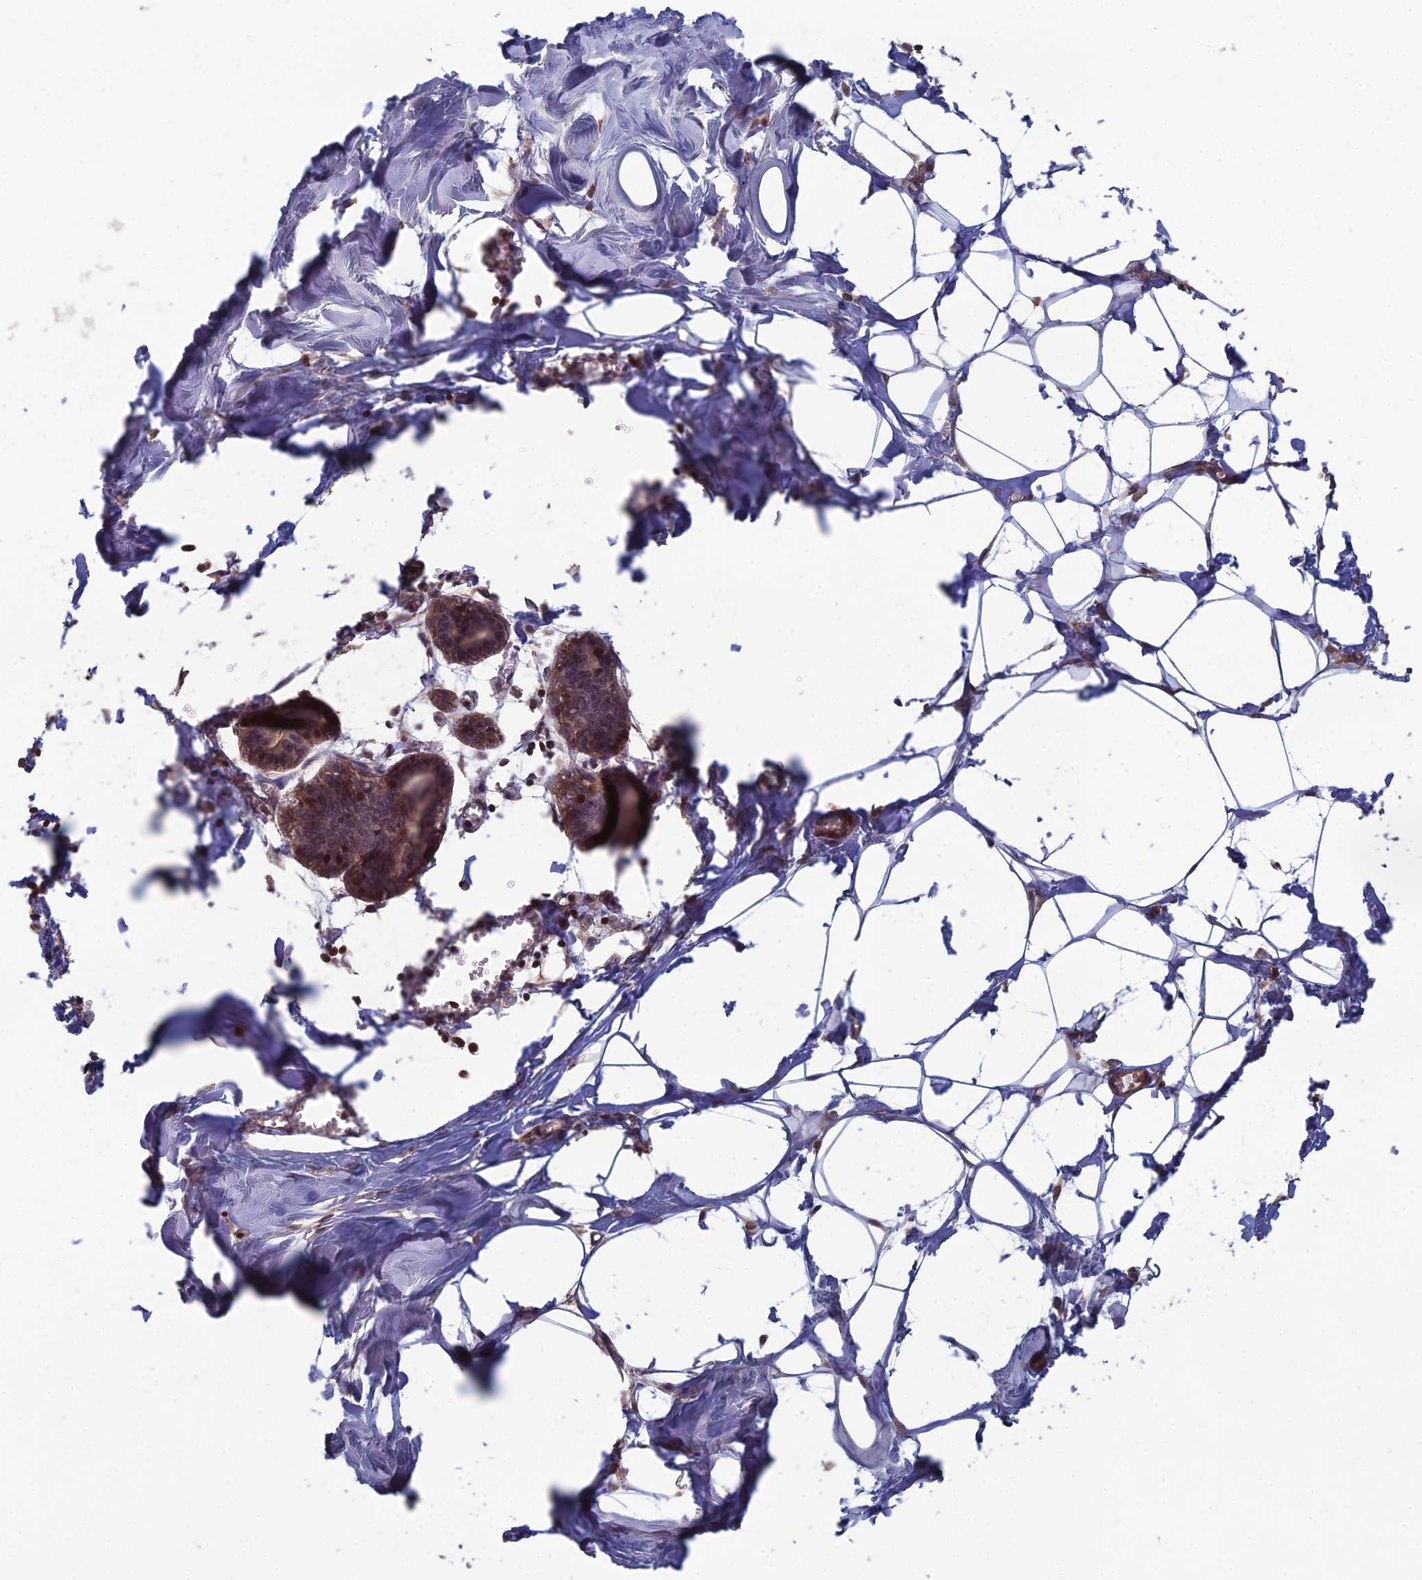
{"staining": {"intensity": "negative", "quantity": "none", "location": "none"}, "tissue": "breast", "cell_type": "Adipocytes", "image_type": "normal", "snomed": [{"axis": "morphology", "description": "Normal tissue, NOS"}, {"axis": "topography", "description": "Breast"}], "caption": "Human breast stained for a protein using IHC exhibits no staining in adipocytes.", "gene": "CCDC183", "patient": {"sex": "female", "age": 27}}